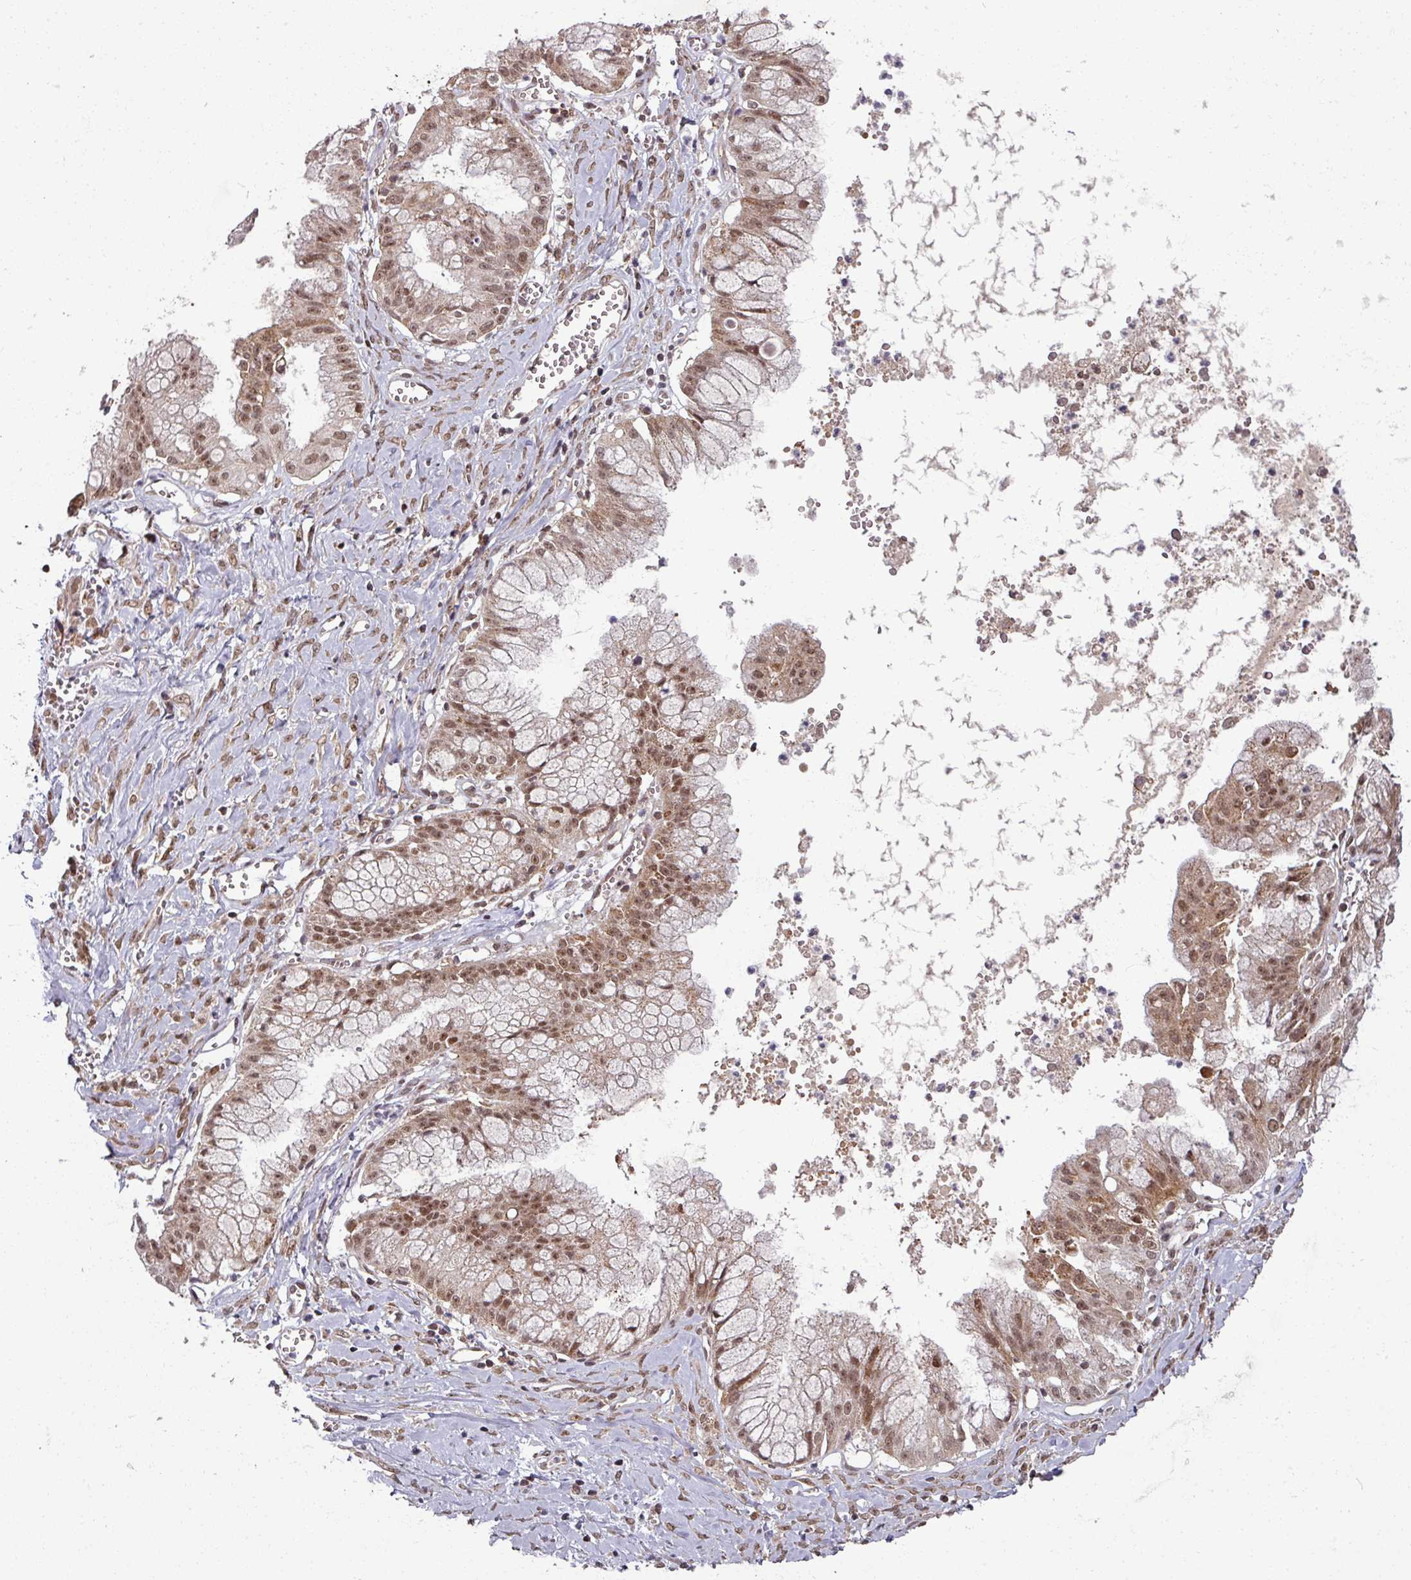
{"staining": {"intensity": "moderate", "quantity": ">75%", "location": "nuclear"}, "tissue": "ovarian cancer", "cell_type": "Tumor cells", "image_type": "cancer", "snomed": [{"axis": "morphology", "description": "Cystadenocarcinoma, mucinous, NOS"}, {"axis": "topography", "description": "Ovary"}], "caption": "Protein expression by IHC reveals moderate nuclear expression in about >75% of tumor cells in ovarian cancer.", "gene": "SWI5", "patient": {"sex": "female", "age": 70}}